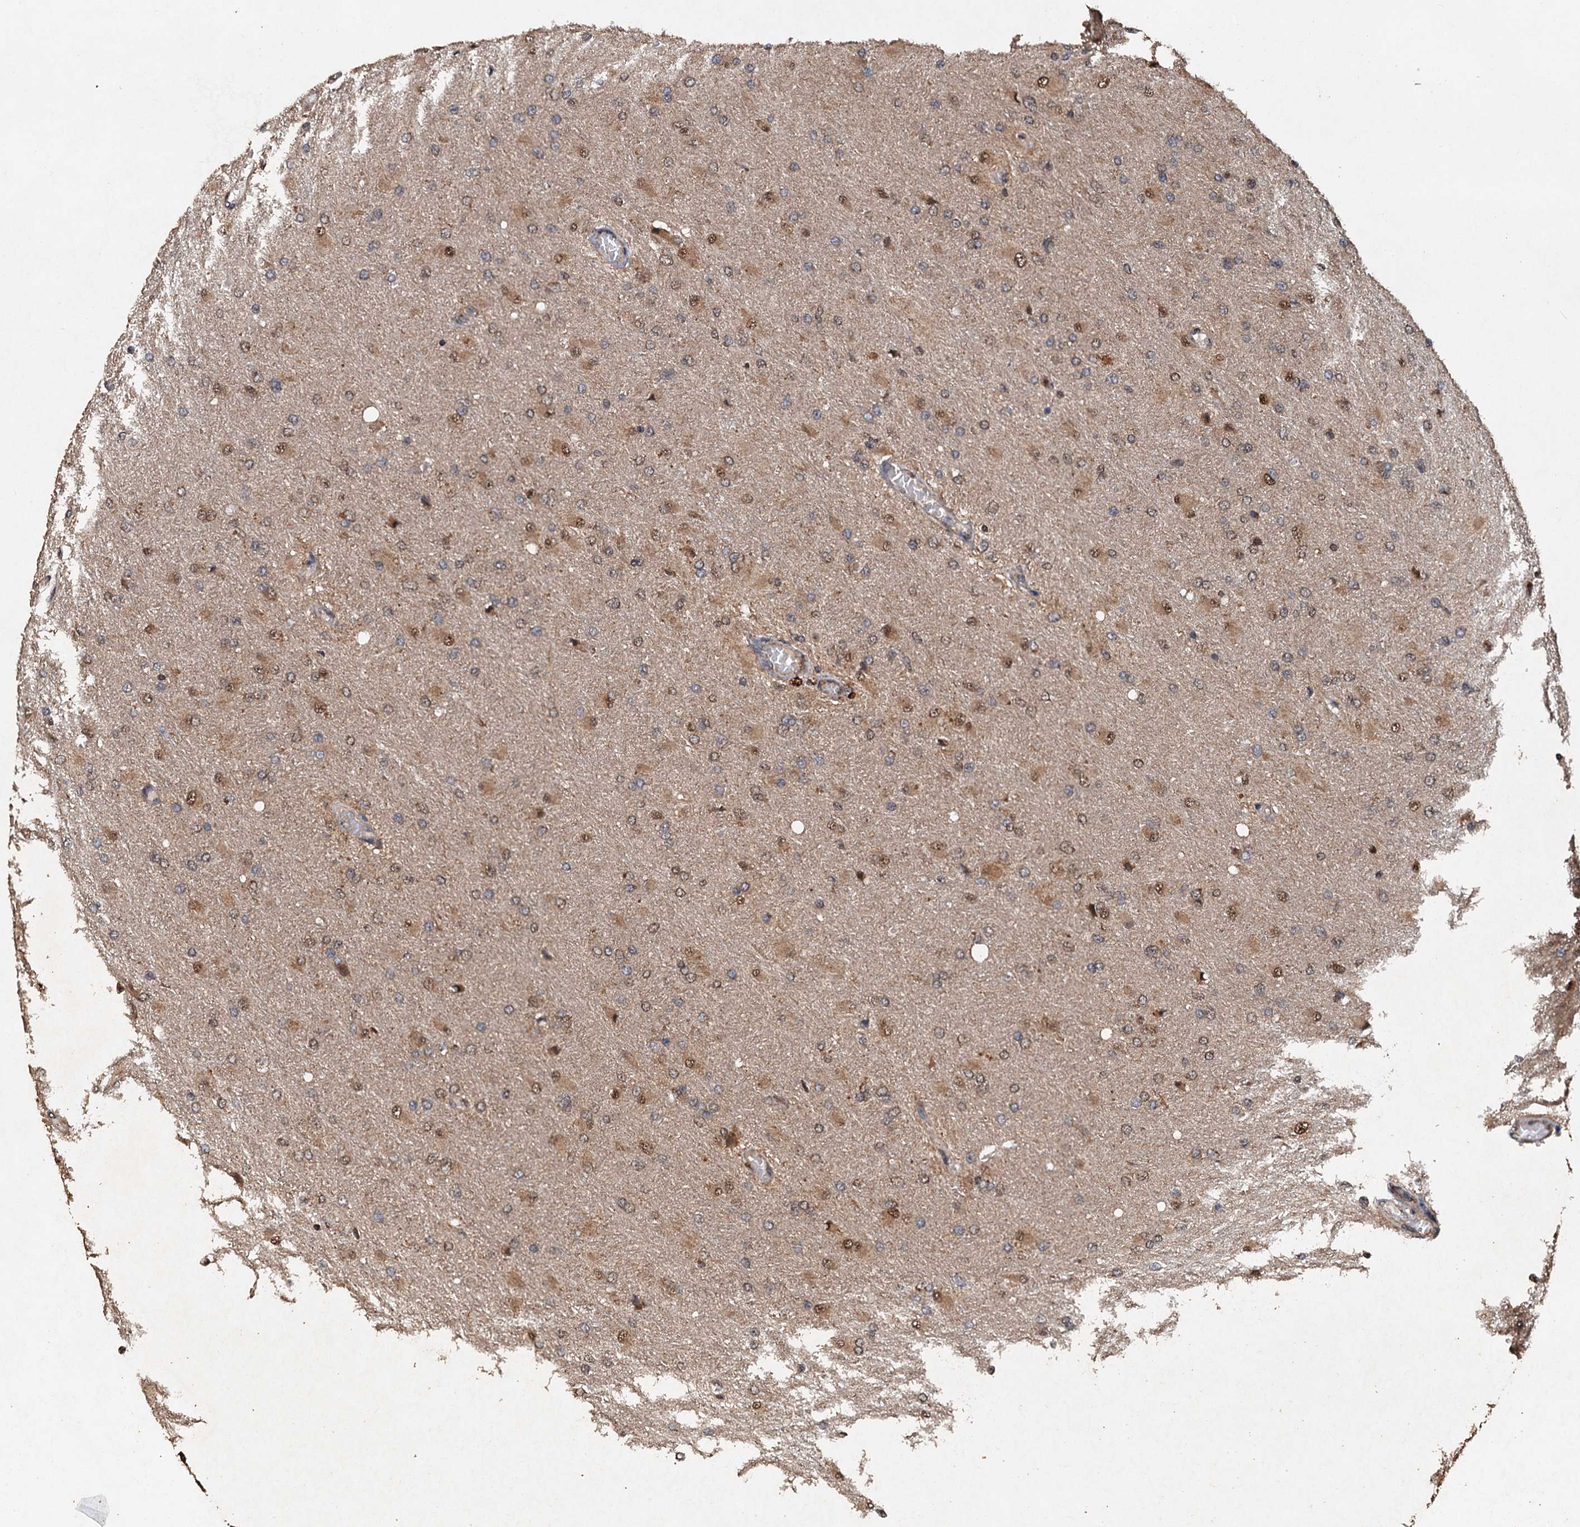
{"staining": {"intensity": "moderate", "quantity": "25%-75%", "location": "cytoplasmic/membranous,nuclear"}, "tissue": "glioma", "cell_type": "Tumor cells", "image_type": "cancer", "snomed": [{"axis": "morphology", "description": "Glioma, malignant, High grade"}, {"axis": "topography", "description": "Cerebral cortex"}], "caption": "About 25%-75% of tumor cells in human malignant glioma (high-grade) reveal moderate cytoplasmic/membranous and nuclear protein staining as visualized by brown immunohistochemical staining.", "gene": "PSMD9", "patient": {"sex": "female", "age": 36}}